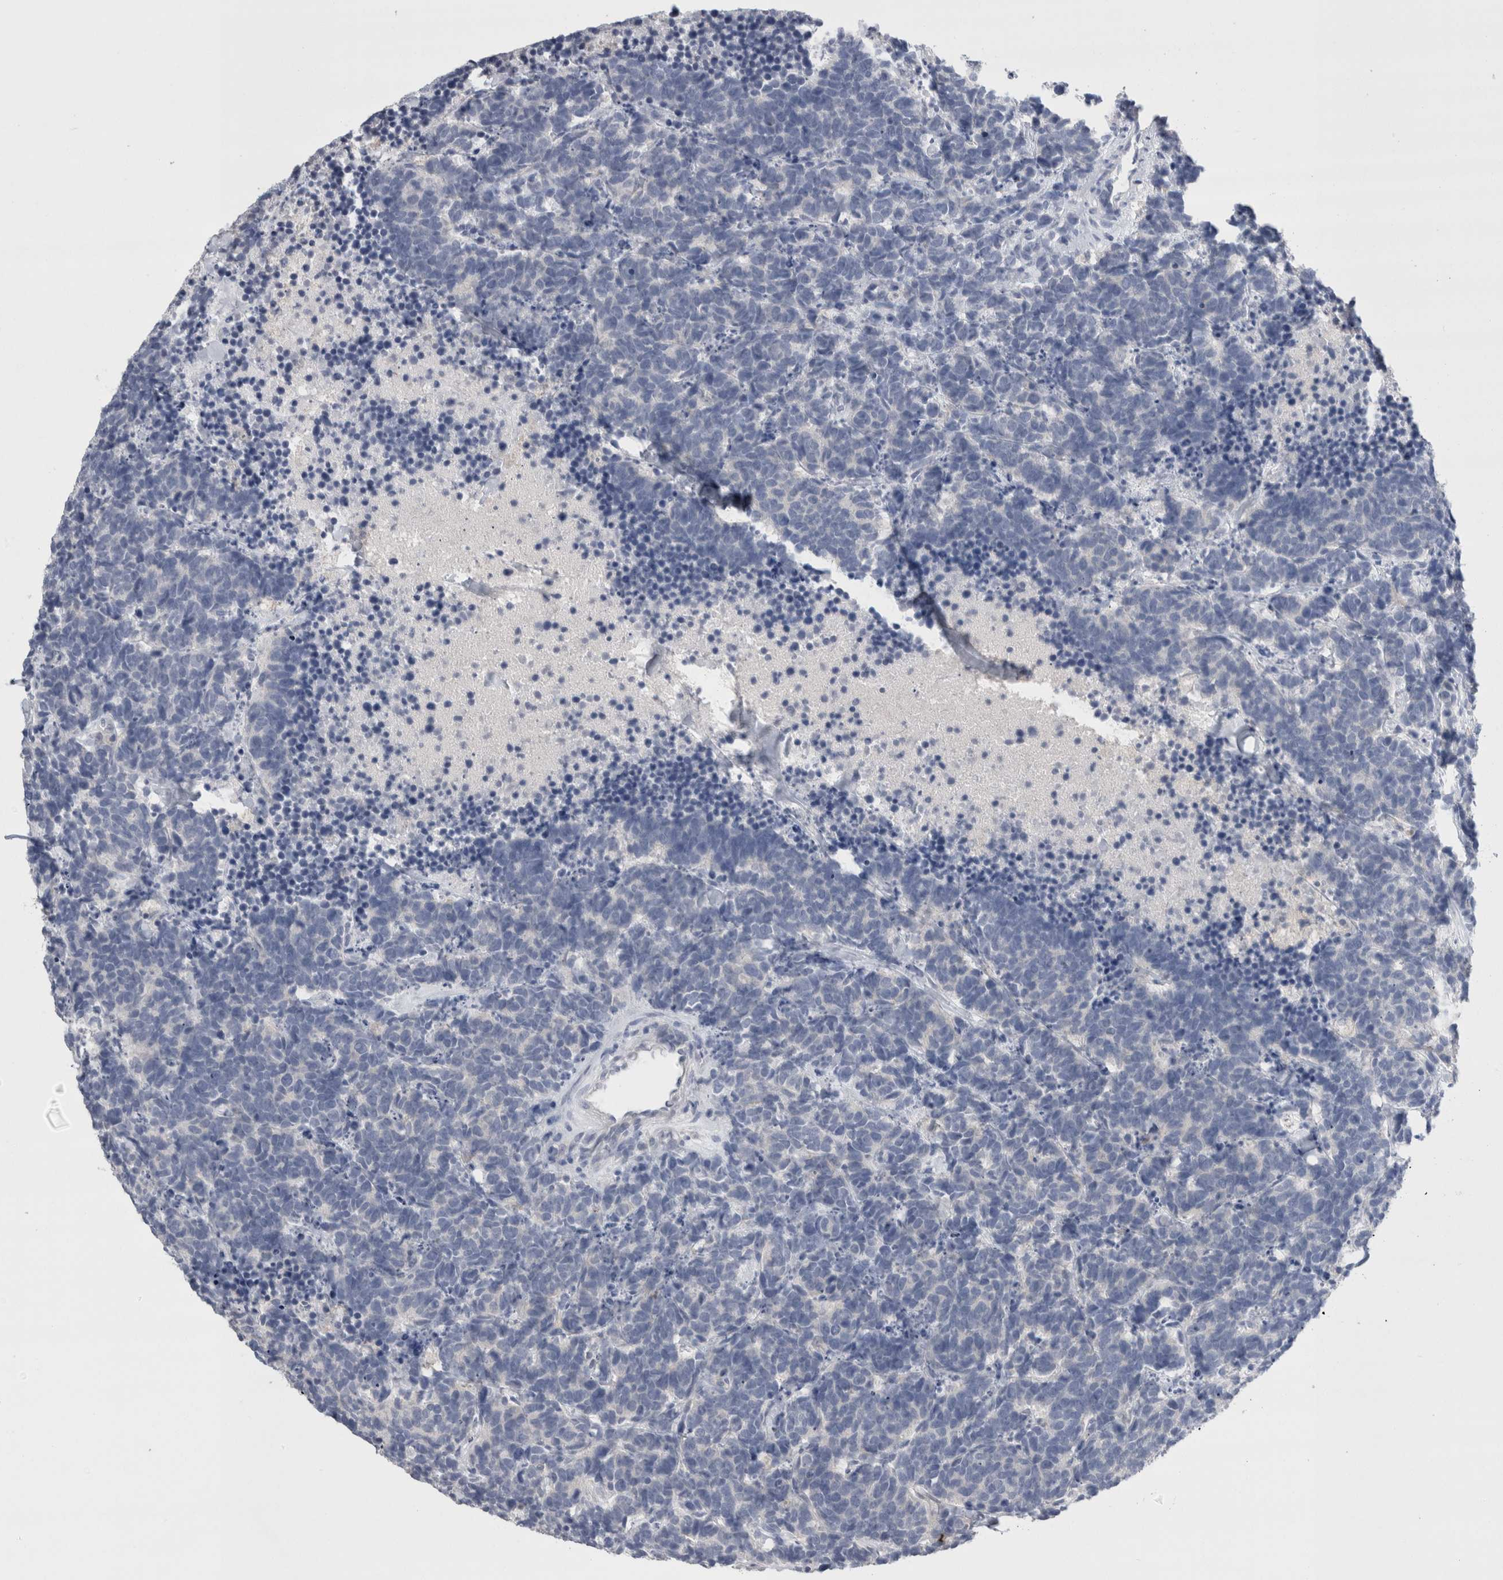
{"staining": {"intensity": "negative", "quantity": "none", "location": "none"}, "tissue": "carcinoid", "cell_type": "Tumor cells", "image_type": "cancer", "snomed": [{"axis": "morphology", "description": "Carcinoma, NOS"}, {"axis": "morphology", "description": "Carcinoid, malignant, NOS"}, {"axis": "topography", "description": "Urinary bladder"}], "caption": "Tumor cells are negative for brown protein staining in malignant carcinoid.", "gene": "REG1A", "patient": {"sex": "male", "age": 57}}